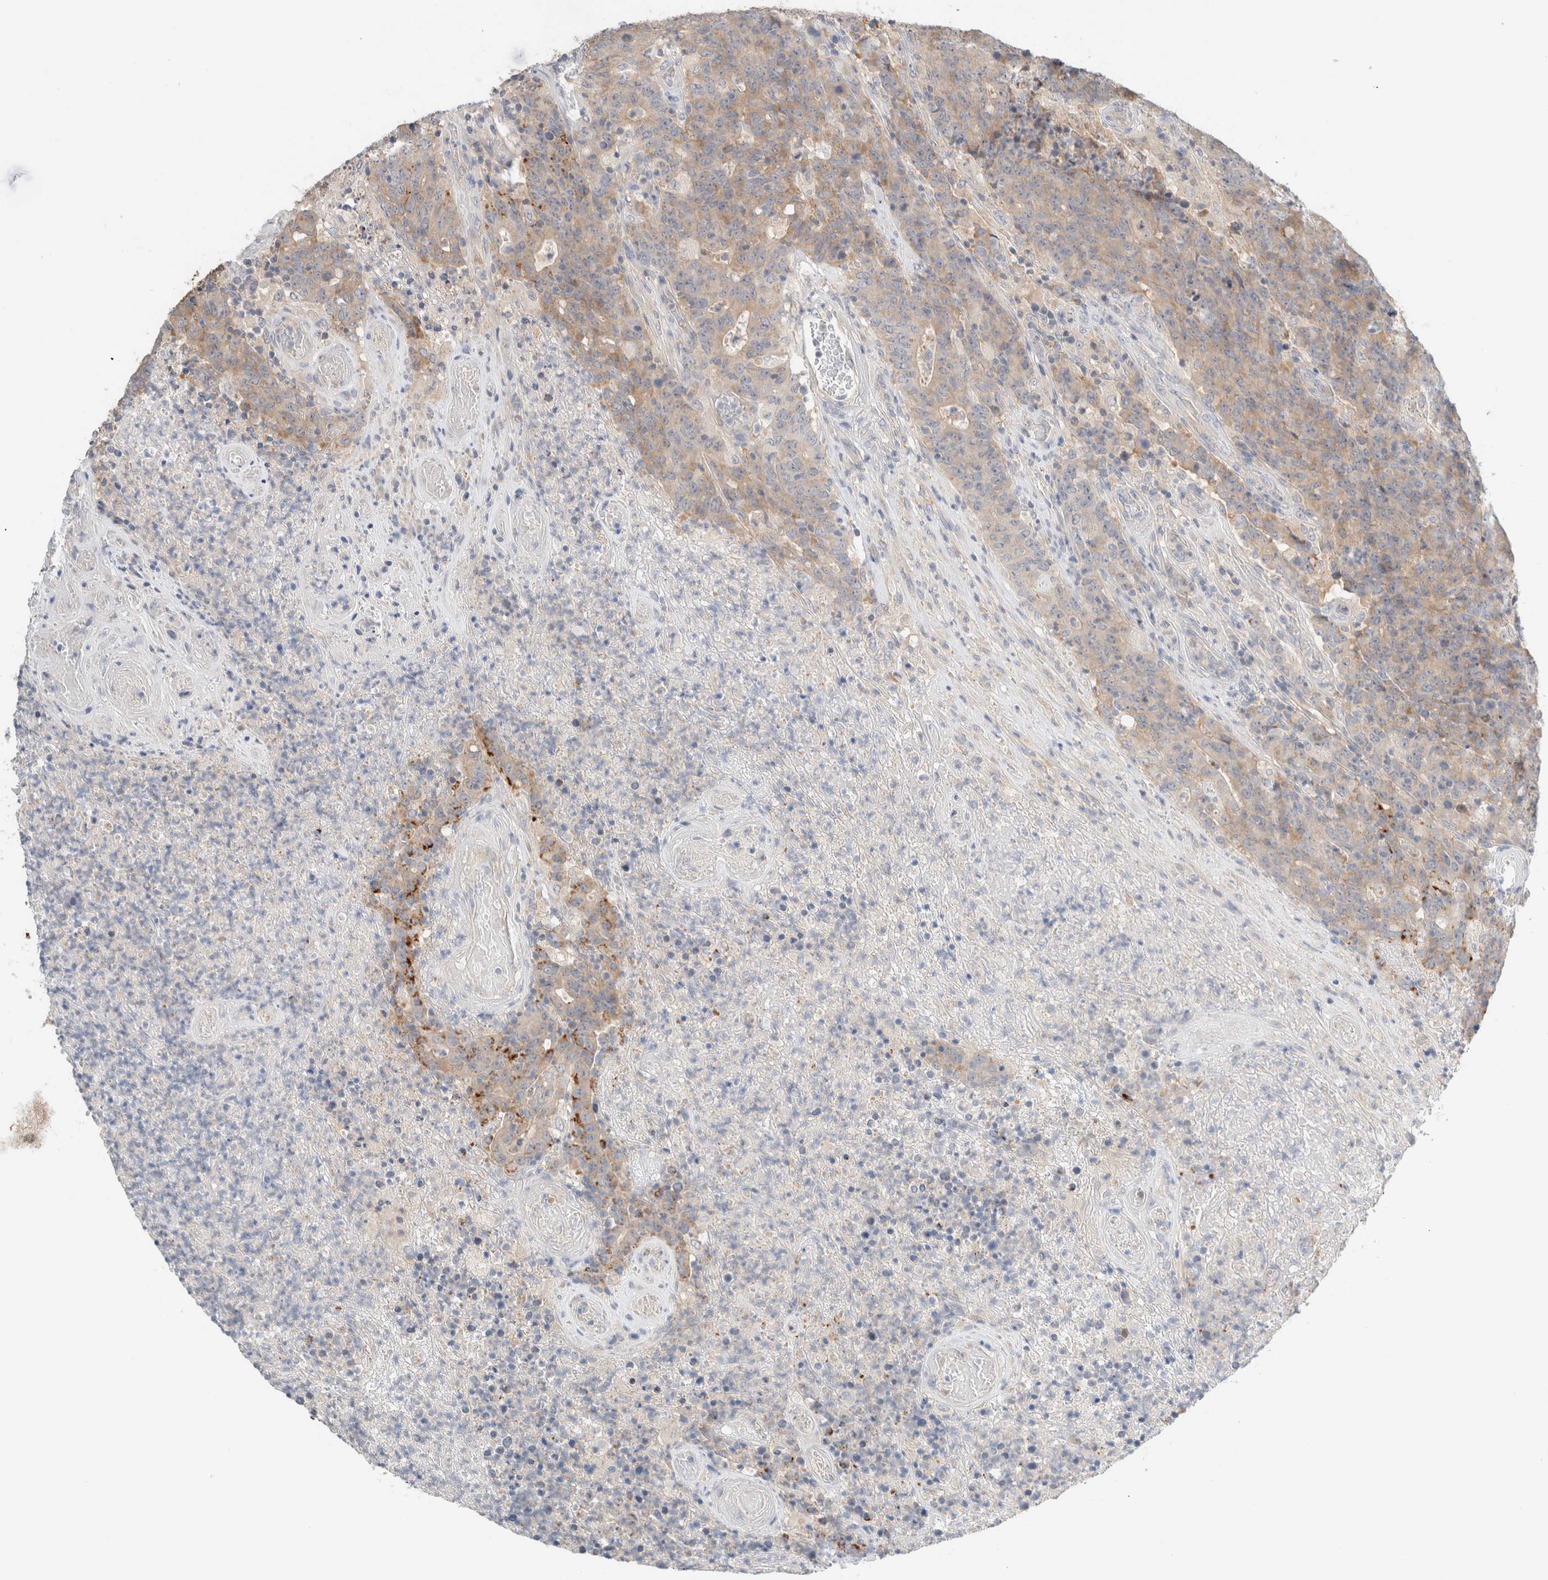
{"staining": {"intensity": "moderate", "quantity": "<25%", "location": "cytoplasmic/membranous"}, "tissue": "colorectal cancer", "cell_type": "Tumor cells", "image_type": "cancer", "snomed": [{"axis": "morphology", "description": "Normal tissue, NOS"}, {"axis": "morphology", "description": "Adenocarcinoma, NOS"}, {"axis": "topography", "description": "Colon"}], "caption": "DAB (3,3'-diaminobenzidine) immunohistochemical staining of human adenocarcinoma (colorectal) displays moderate cytoplasmic/membranous protein positivity in about <25% of tumor cells.", "gene": "SDR16C5", "patient": {"sex": "female", "age": 75}}